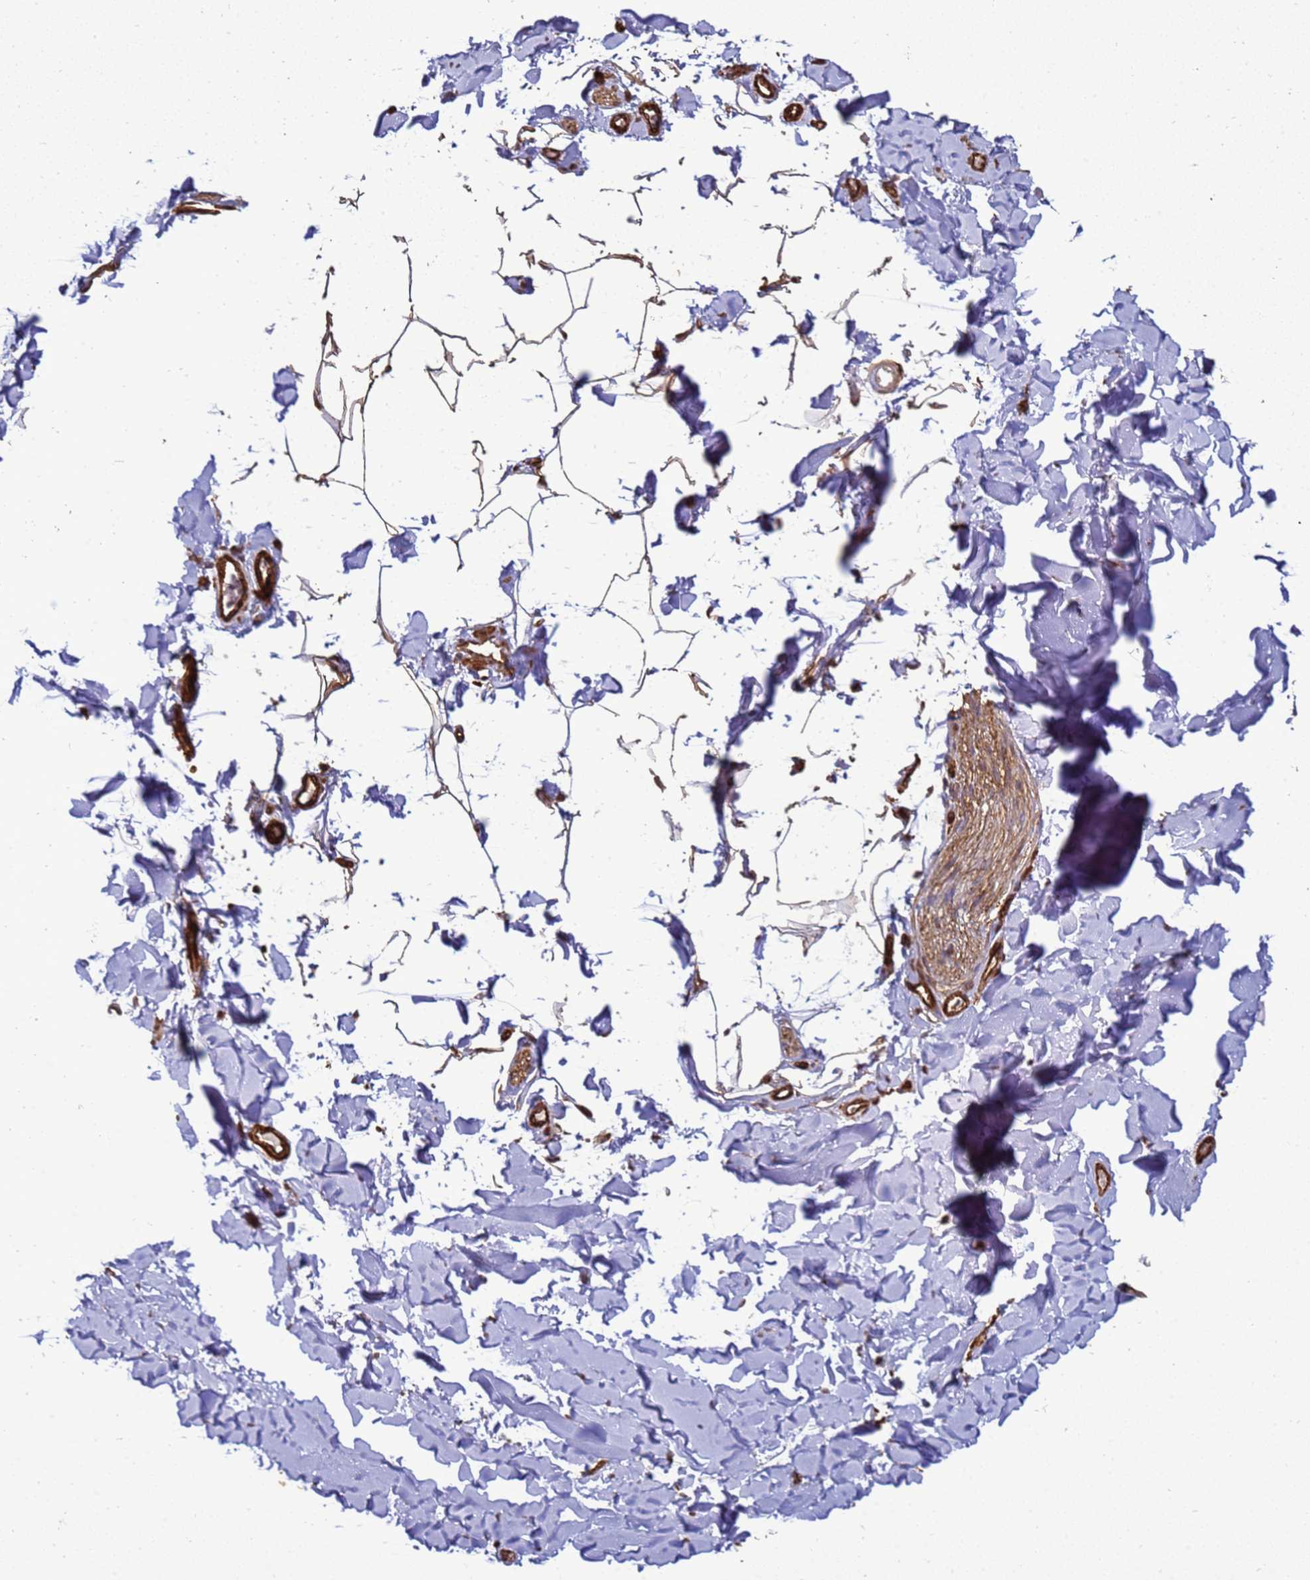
{"staining": {"intensity": "strong", "quantity": ">75%", "location": "cytoplasmic/membranous"}, "tissue": "smooth muscle", "cell_type": "Smooth muscle cells", "image_type": "normal", "snomed": [{"axis": "morphology", "description": "Normal tissue, NOS"}, {"axis": "topography", "description": "Colon"}, {"axis": "topography", "description": "Peripheral nerve tissue"}], "caption": "Immunohistochemistry (IHC) of normal smooth muscle demonstrates high levels of strong cytoplasmic/membranous positivity in about >75% of smooth muscle cells.", "gene": "CNOT1", "patient": {"sex": "female", "age": 61}}